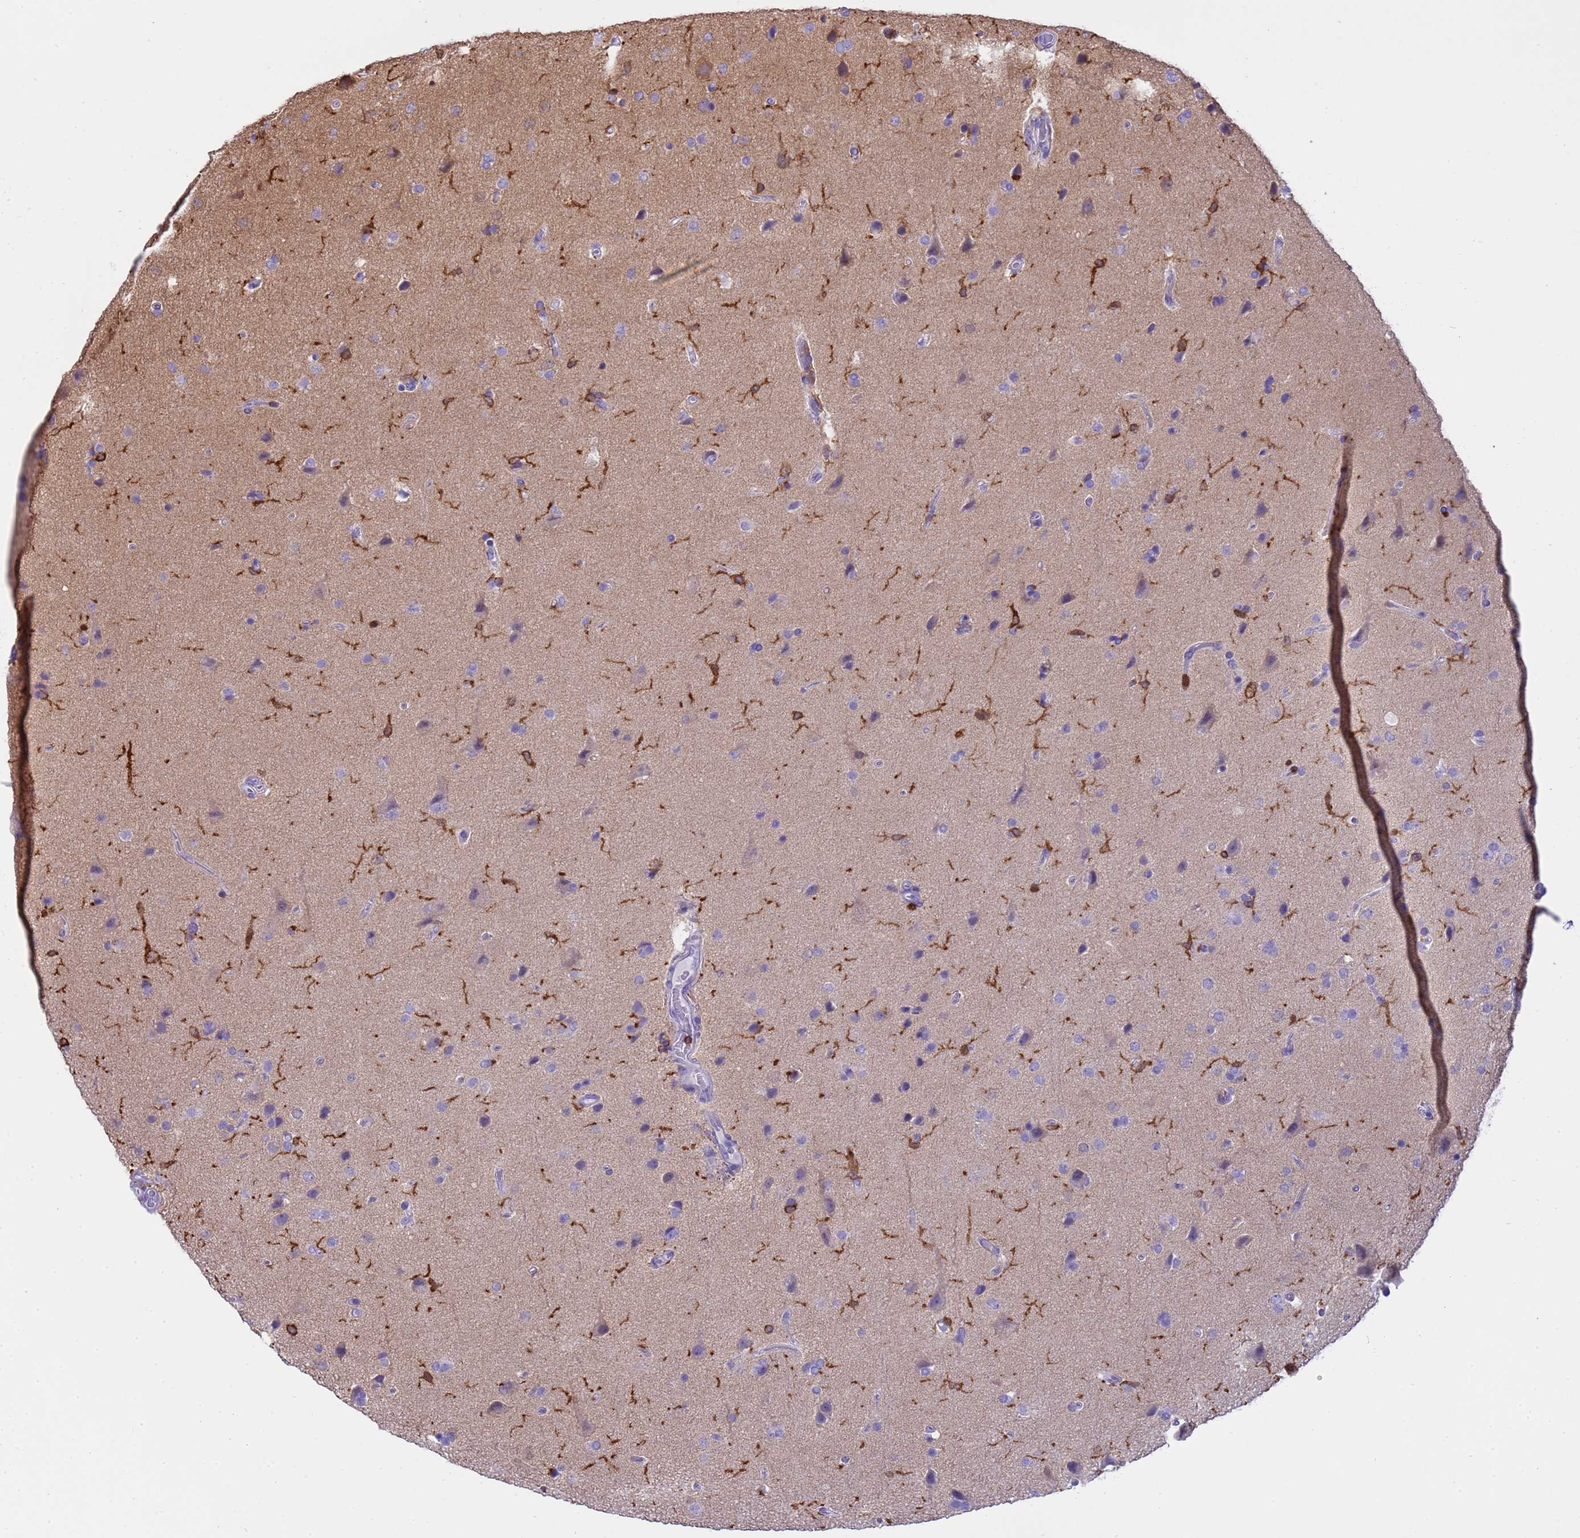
{"staining": {"intensity": "negative", "quantity": "none", "location": "none"}, "tissue": "glioma", "cell_type": "Tumor cells", "image_type": "cancer", "snomed": [{"axis": "morphology", "description": "Glioma, malignant, High grade"}, {"axis": "topography", "description": "Brain"}], "caption": "IHC of high-grade glioma (malignant) exhibits no staining in tumor cells.", "gene": "IRF5", "patient": {"sex": "male", "age": 72}}